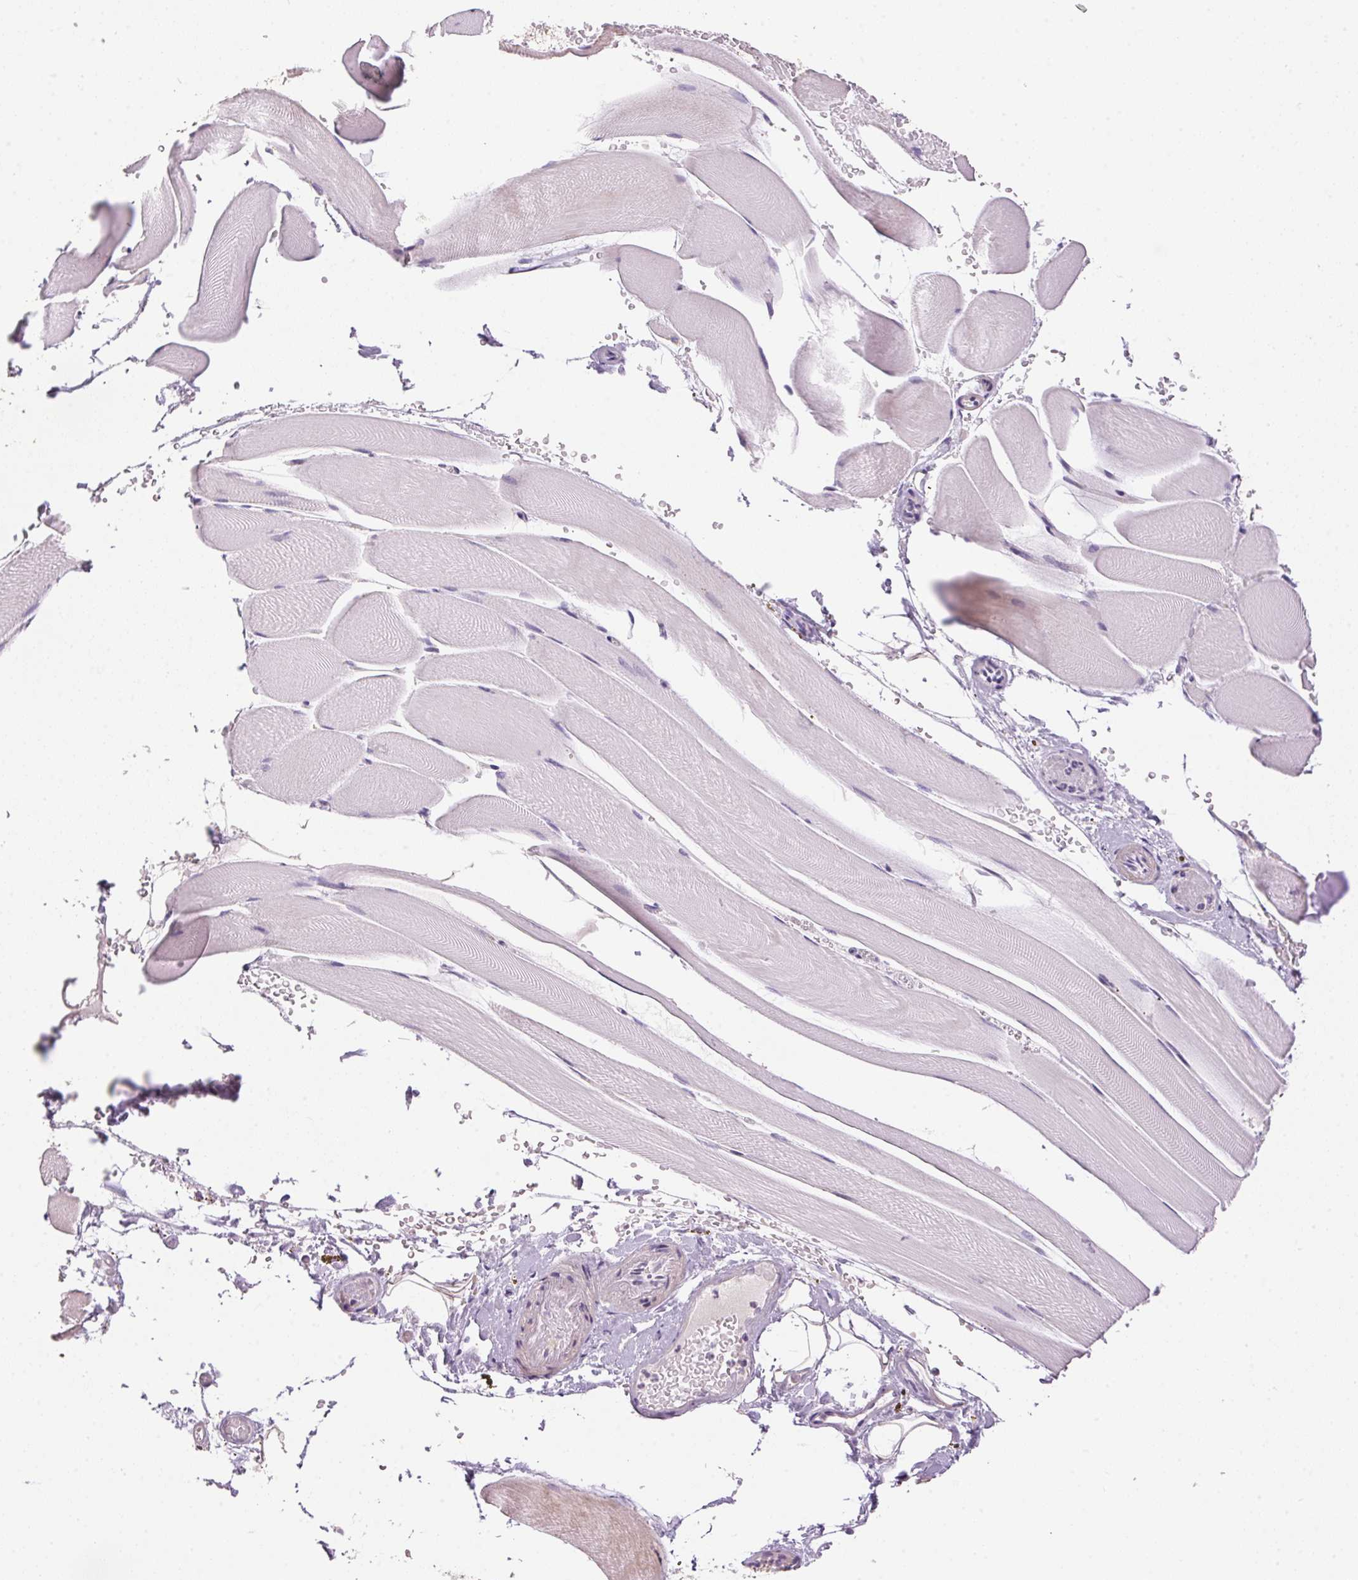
{"staining": {"intensity": "moderate", "quantity": "<25%", "location": "cytoplasmic/membranous"}, "tissue": "skeletal muscle", "cell_type": "Myocytes", "image_type": "normal", "snomed": [{"axis": "morphology", "description": "Normal tissue, NOS"}, {"axis": "topography", "description": "Skeletal muscle"}], "caption": "DAB (3,3'-diaminobenzidine) immunohistochemical staining of normal human skeletal muscle shows moderate cytoplasmic/membranous protein expression in approximately <25% of myocytes.", "gene": "LYZL6", "patient": {"sex": "female", "age": 37}}